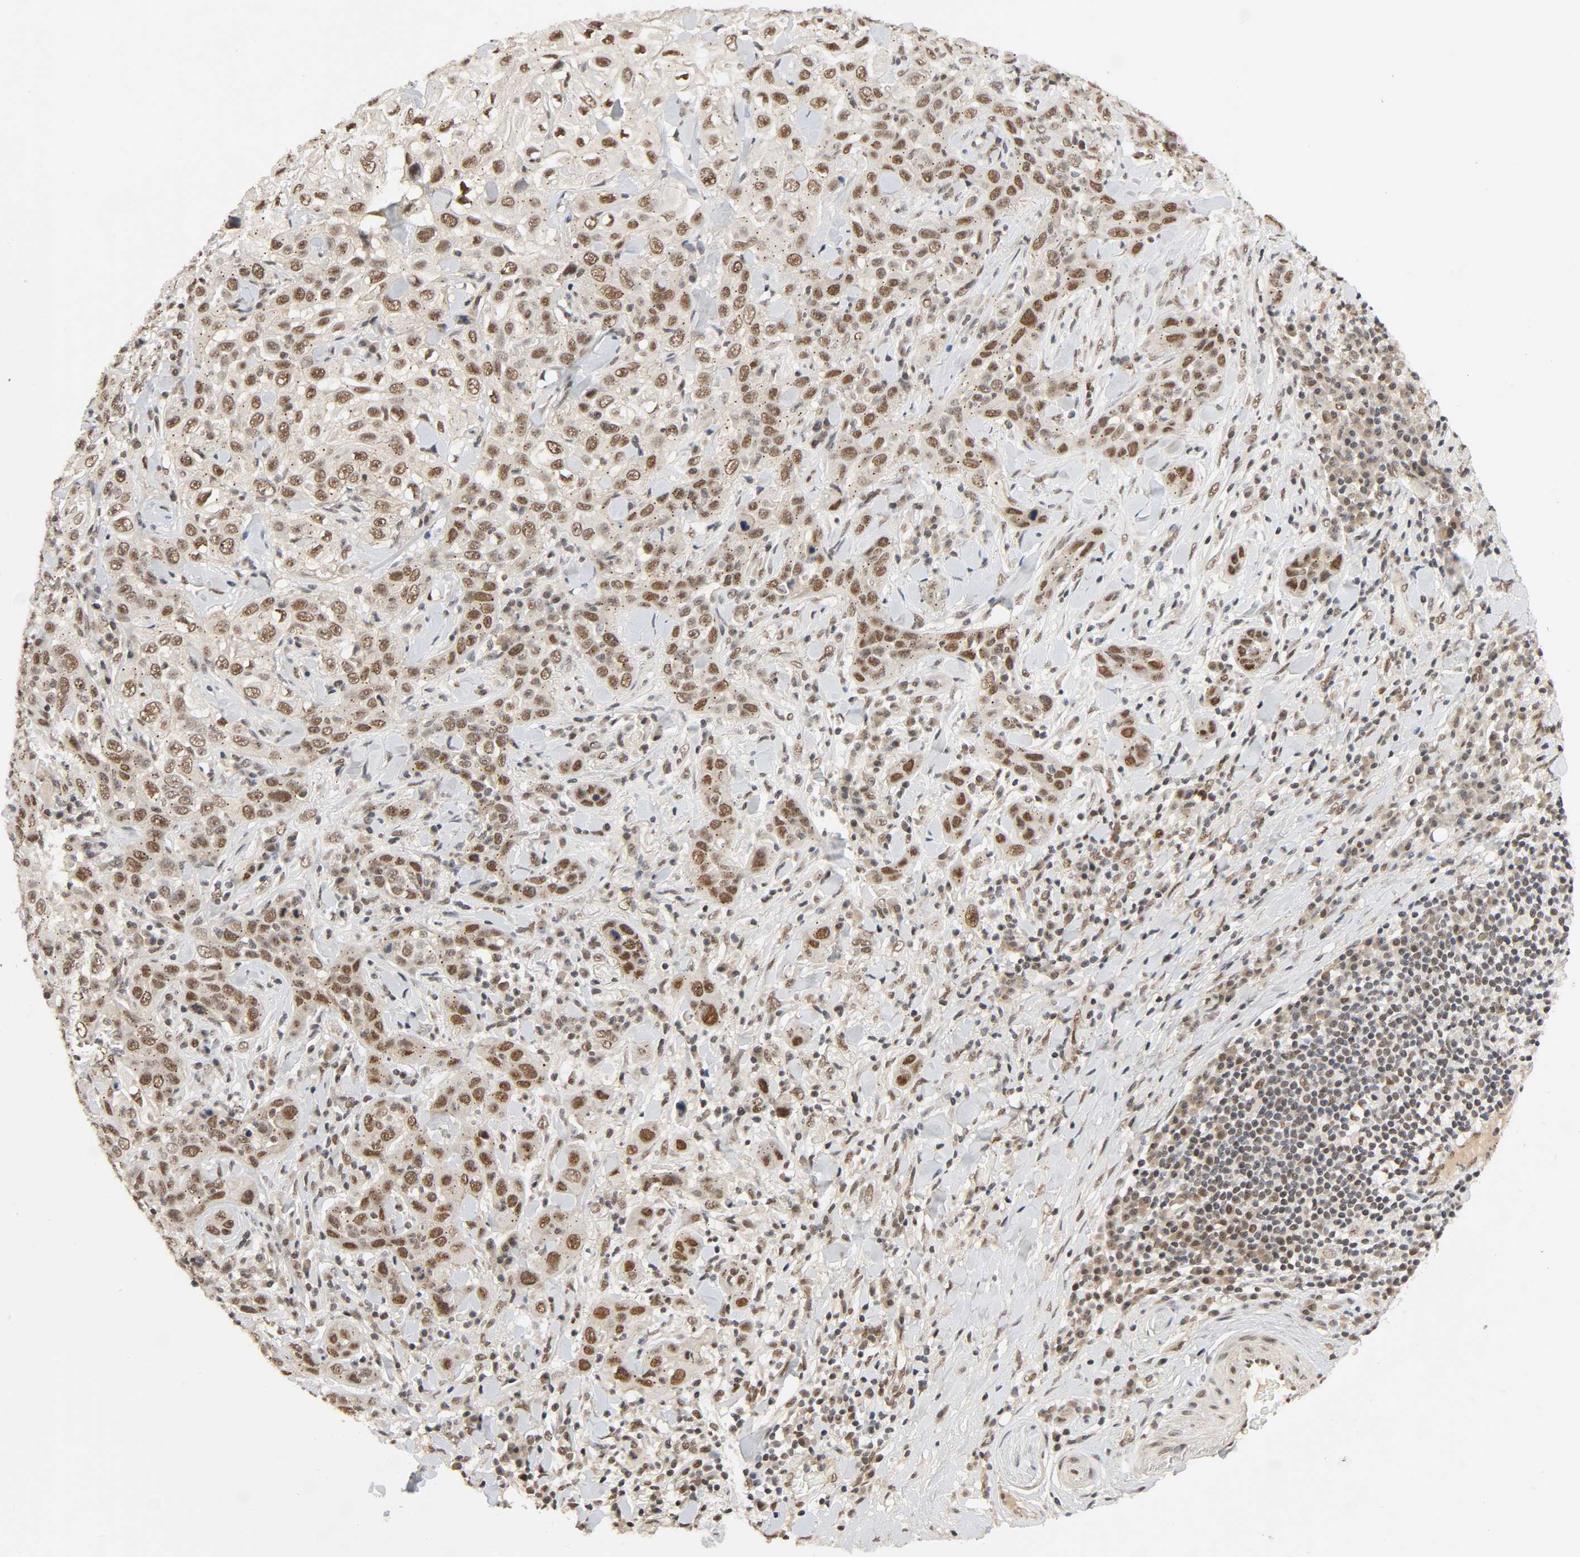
{"staining": {"intensity": "moderate", "quantity": ">75%", "location": "nuclear"}, "tissue": "skin cancer", "cell_type": "Tumor cells", "image_type": "cancer", "snomed": [{"axis": "morphology", "description": "Squamous cell carcinoma, NOS"}, {"axis": "topography", "description": "Skin"}], "caption": "The histopathology image exhibits a brown stain indicating the presence of a protein in the nuclear of tumor cells in skin cancer.", "gene": "SMARCD1", "patient": {"sex": "male", "age": 84}}